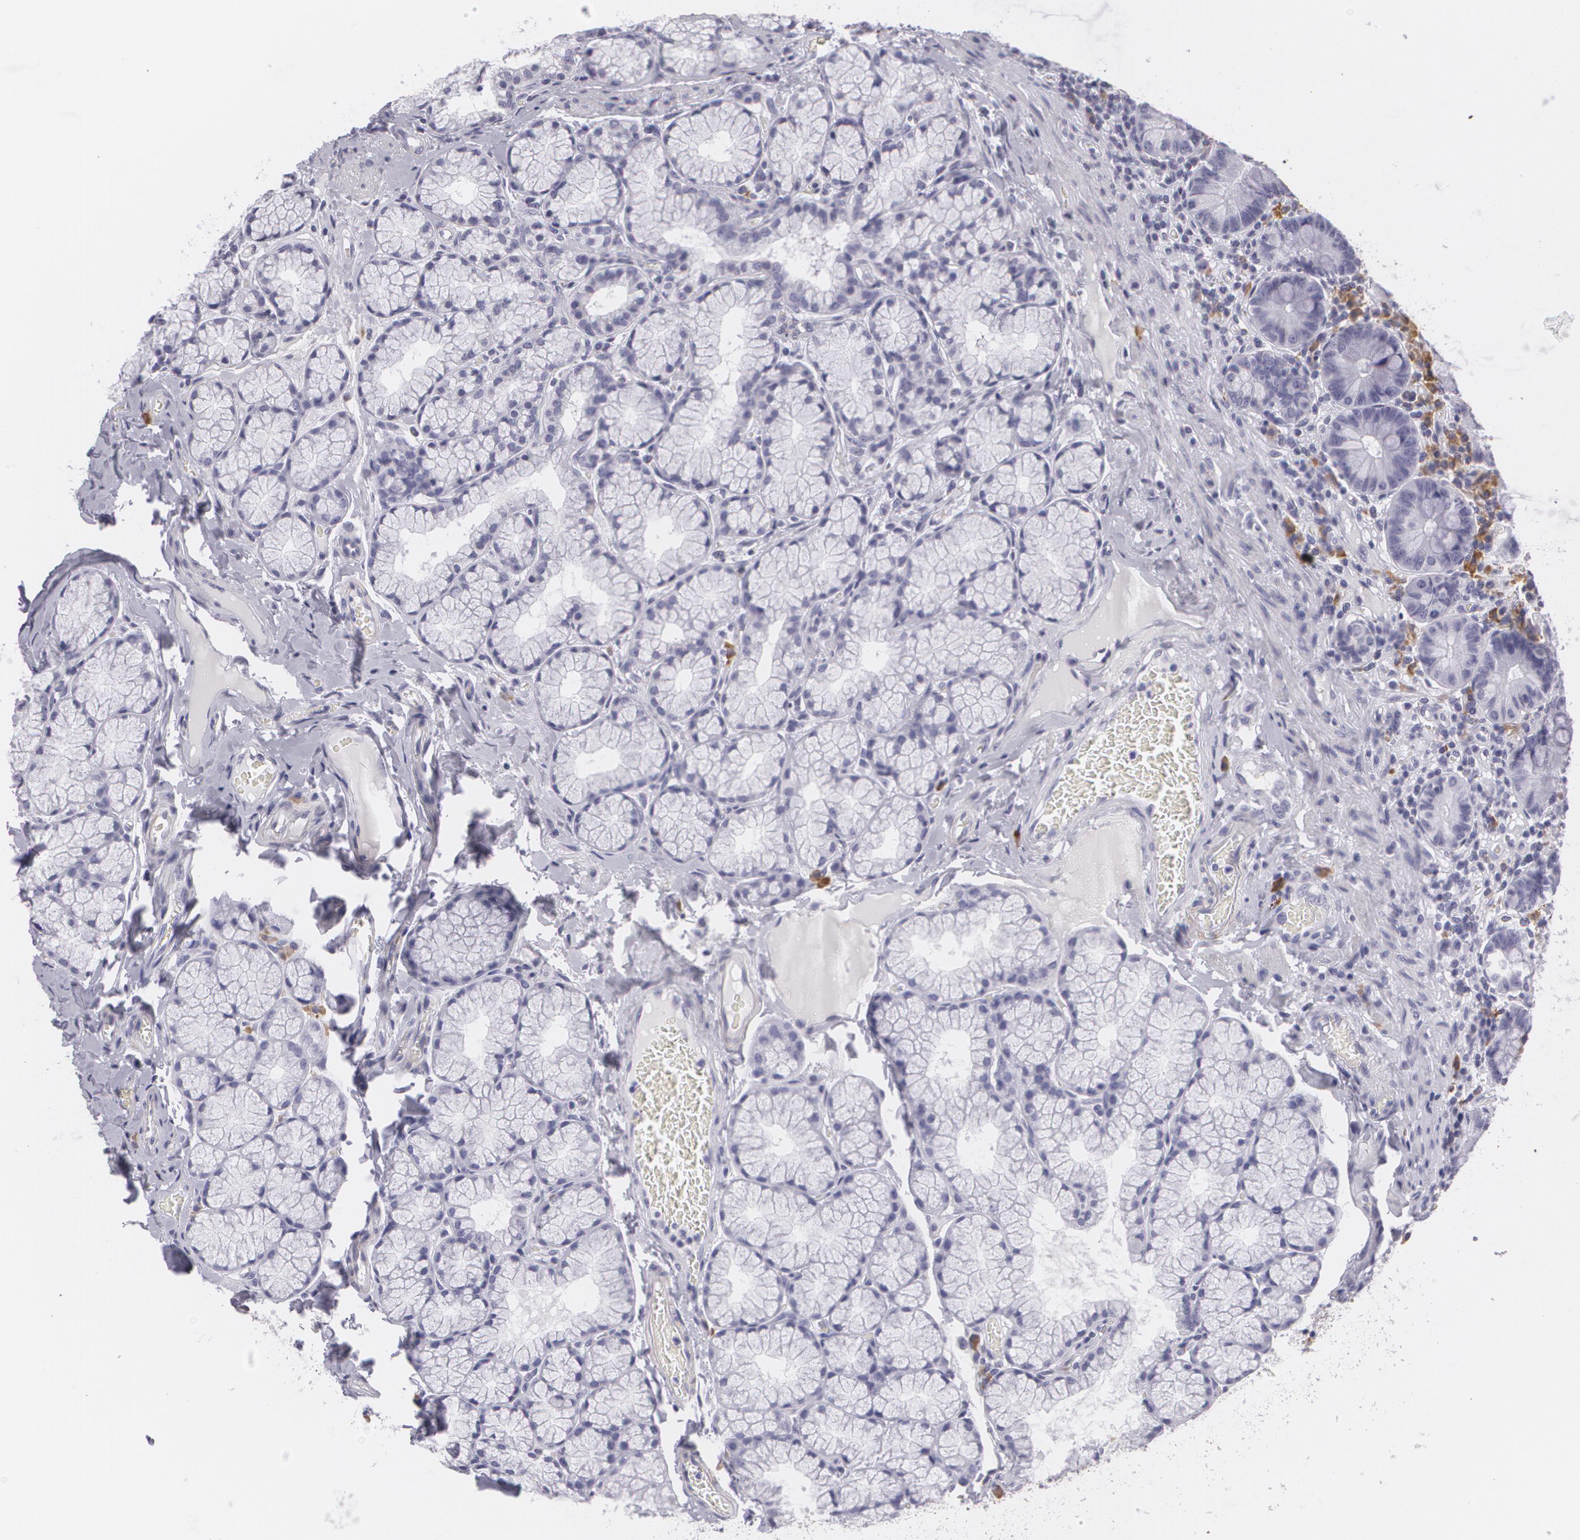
{"staining": {"intensity": "negative", "quantity": "none", "location": "none"}, "tissue": "duodenum", "cell_type": "Glandular cells", "image_type": "normal", "snomed": [{"axis": "morphology", "description": "Normal tissue, NOS"}, {"axis": "topography", "description": "Duodenum"}], "caption": "There is no significant staining in glandular cells of duodenum.", "gene": "MAP2", "patient": {"sex": "male", "age": 50}}